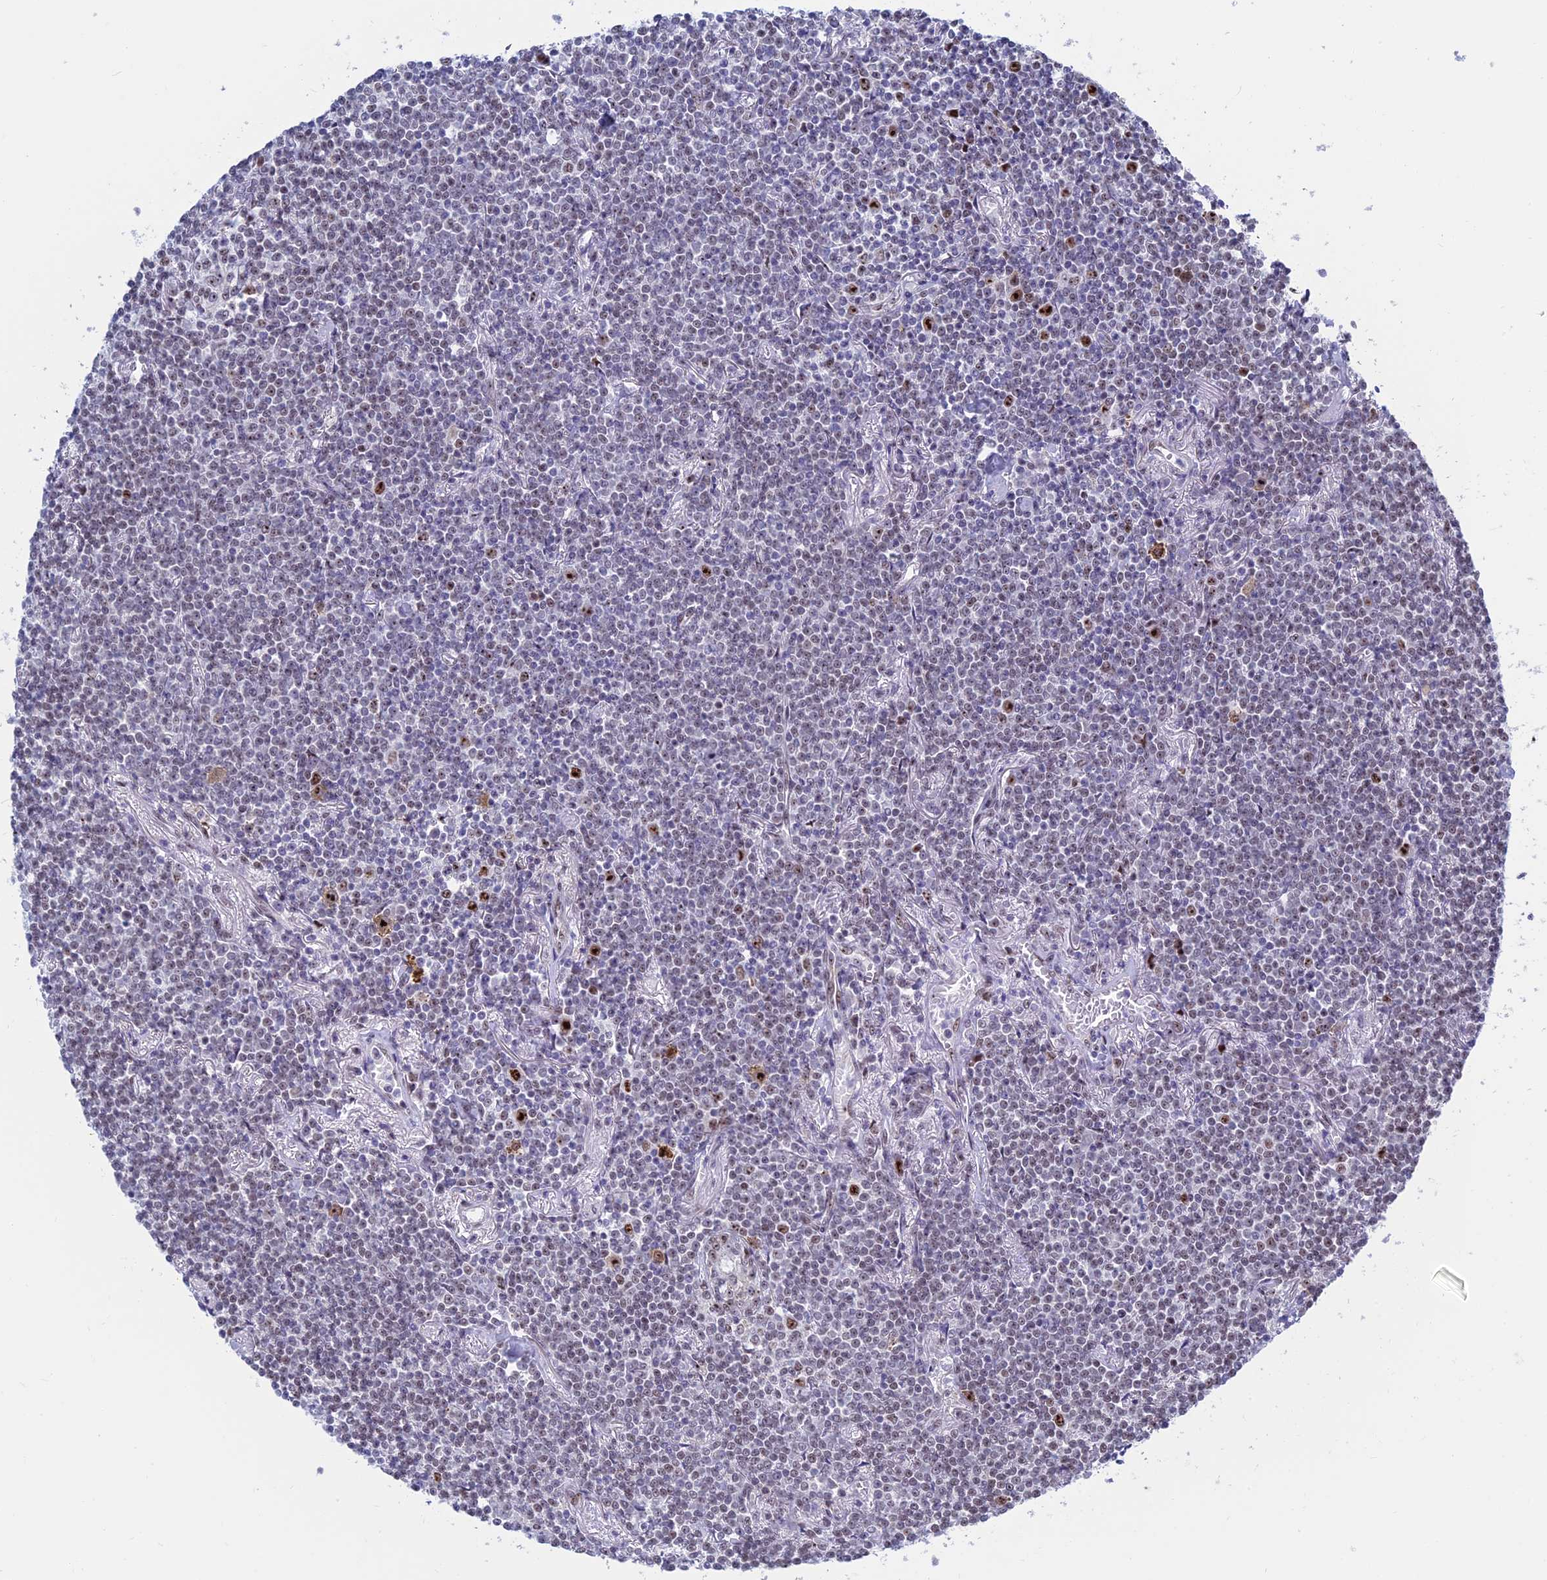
{"staining": {"intensity": "negative", "quantity": "none", "location": "none"}, "tissue": "lymphoma", "cell_type": "Tumor cells", "image_type": "cancer", "snomed": [{"axis": "morphology", "description": "Malignant lymphoma, non-Hodgkin's type, Low grade"}, {"axis": "topography", "description": "Lung"}], "caption": "Lymphoma stained for a protein using IHC demonstrates no expression tumor cells.", "gene": "CCDC86", "patient": {"sex": "female", "age": 71}}